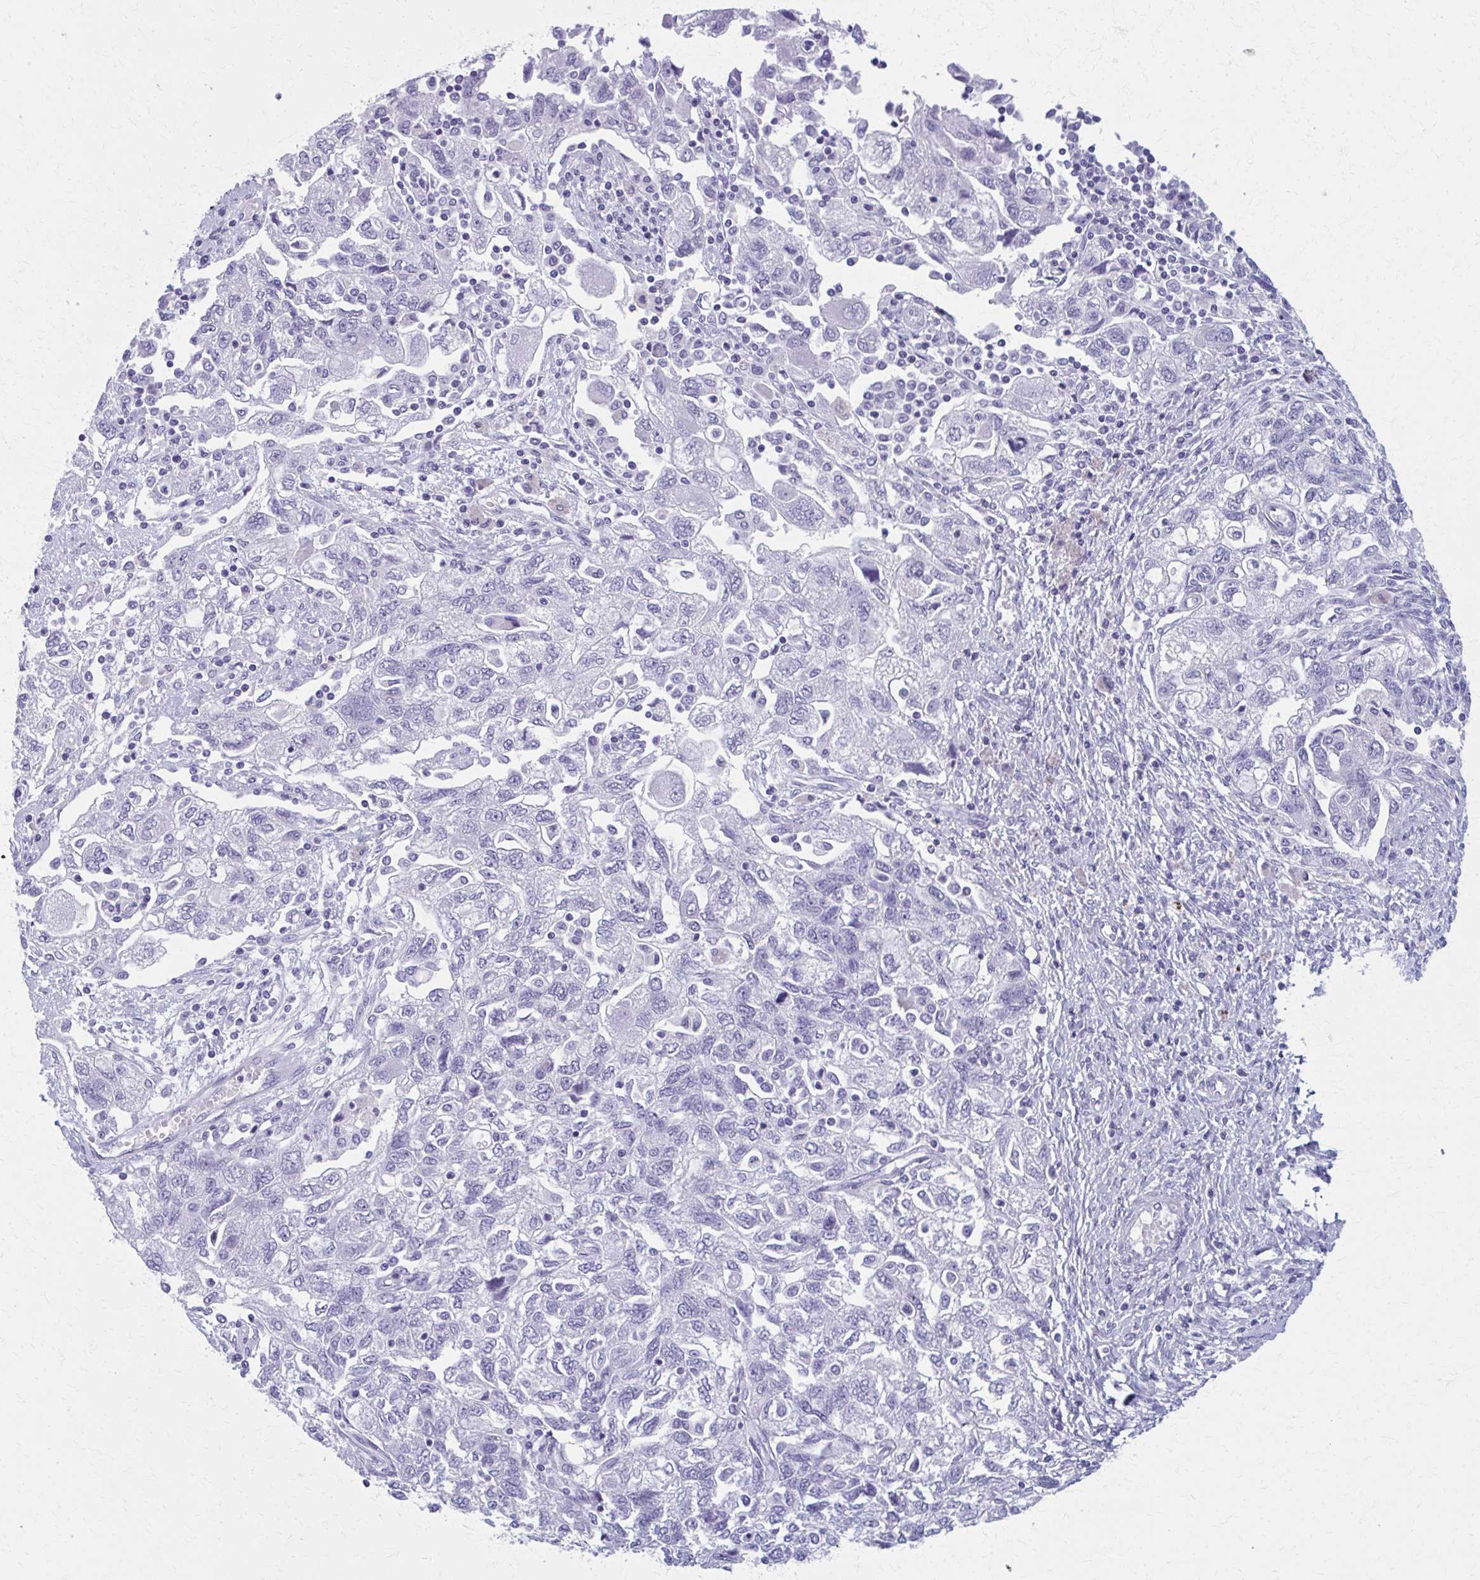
{"staining": {"intensity": "negative", "quantity": "none", "location": "none"}, "tissue": "ovarian cancer", "cell_type": "Tumor cells", "image_type": "cancer", "snomed": [{"axis": "morphology", "description": "Carcinoma, NOS"}, {"axis": "morphology", "description": "Cystadenocarcinoma, serous, NOS"}, {"axis": "topography", "description": "Ovary"}], "caption": "DAB (3,3'-diaminobenzidine) immunohistochemical staining of human ovarian cancer (carcinoma) reveals no significant positivity in tumor cells.", "gene": "MPLKIP", "patient": {"sex": "female", "age": 69}}